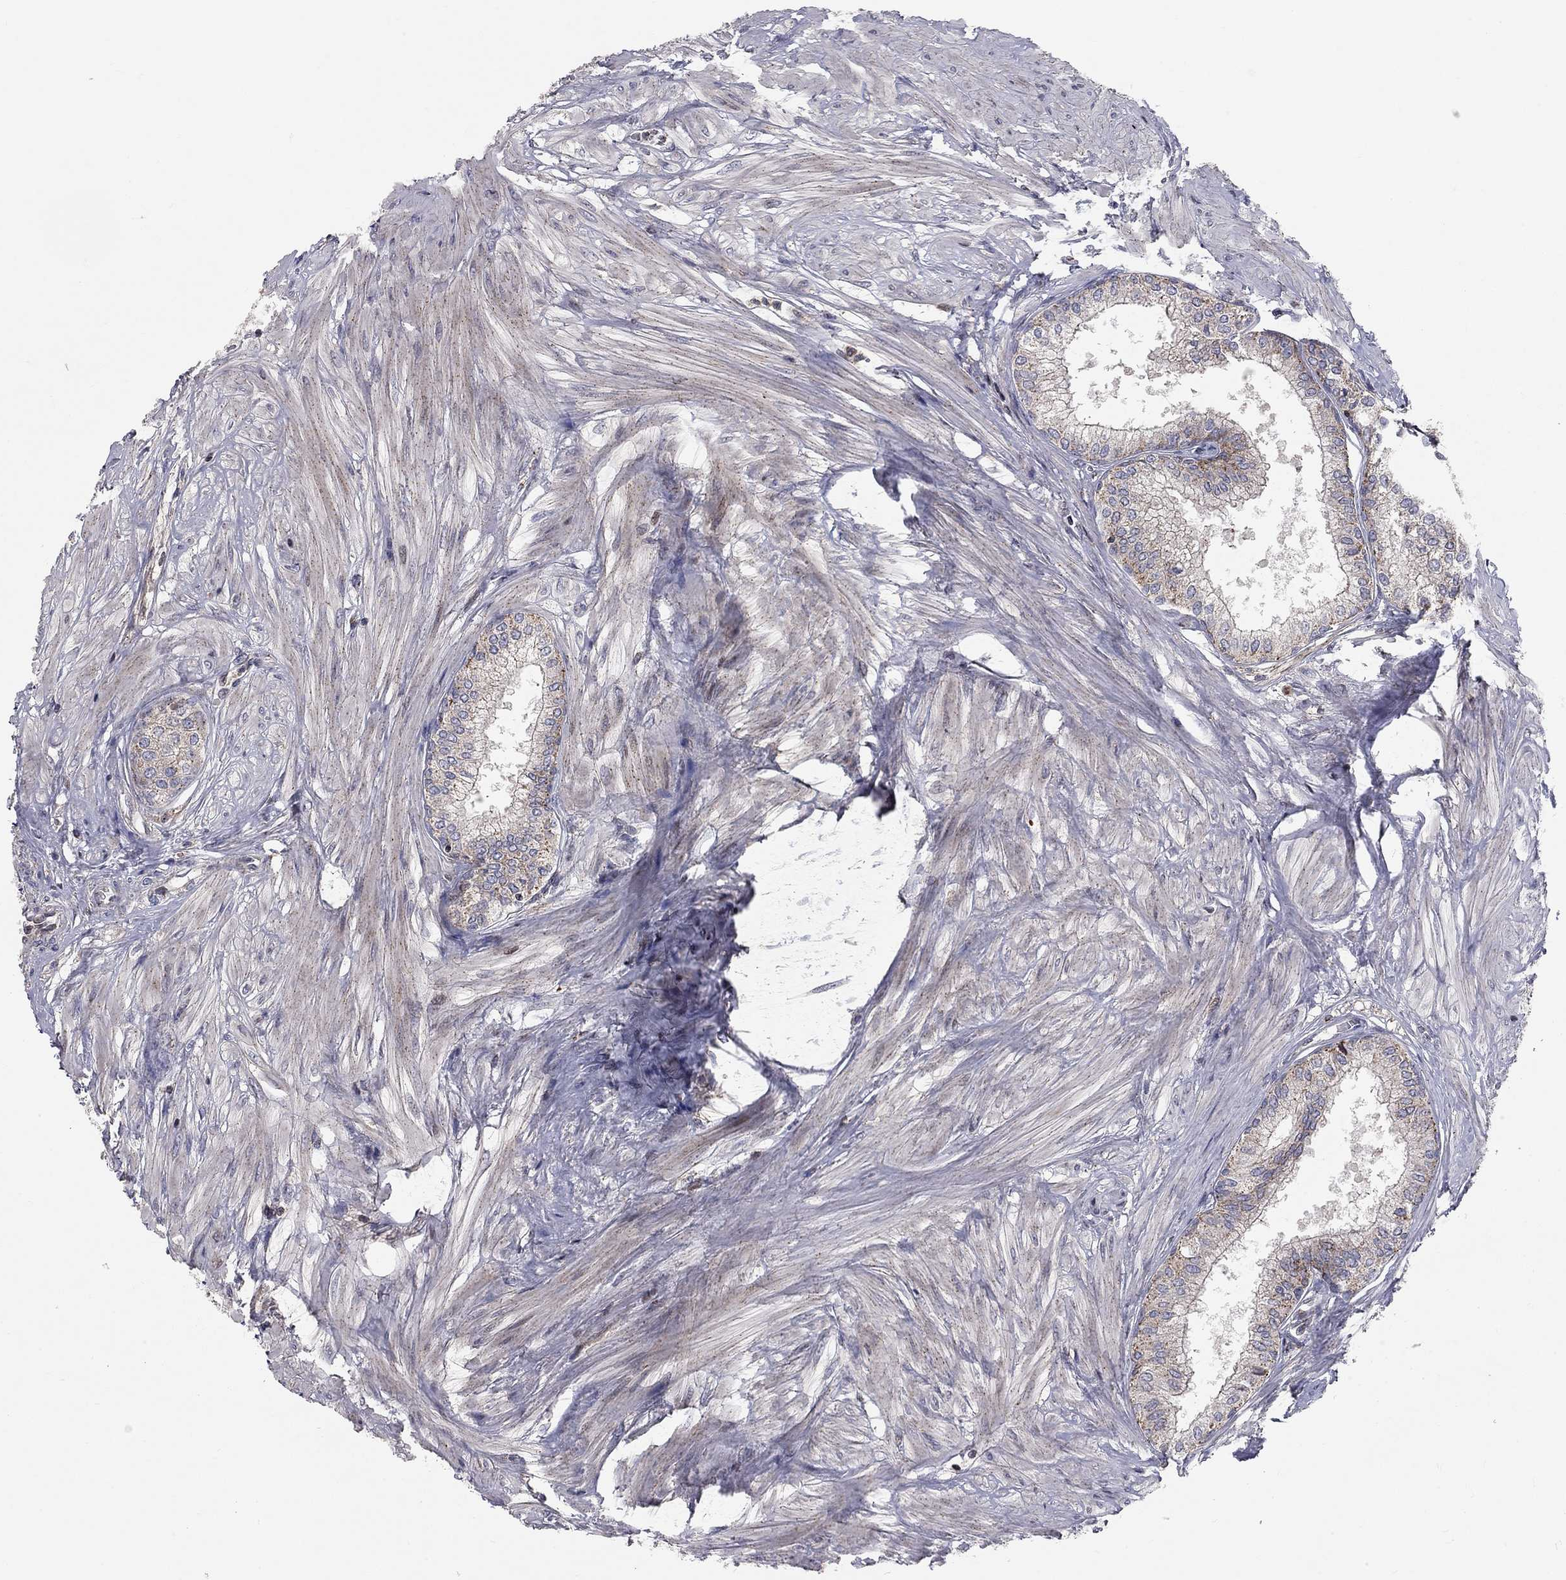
{"staining": {"intensity": "negative", "quantity": "none", "location": "none"}, "tissue": "prostate", "cell_type": "Glandular cells", "image_type": "normal", "snomed": [{"axis": "morphology", "description": "Normal tissue, NOS"}, {"axis": "topography", "description": "Prostate"}], "caption": "Immunohistochemistry image of normal prostate: human prostate stained with DAB (3,3'-diaminobenzidine) displays no significant protein staining in glandular cells.", "gene": "ERN2", "patient": {"sex": "male", "age": 63}}